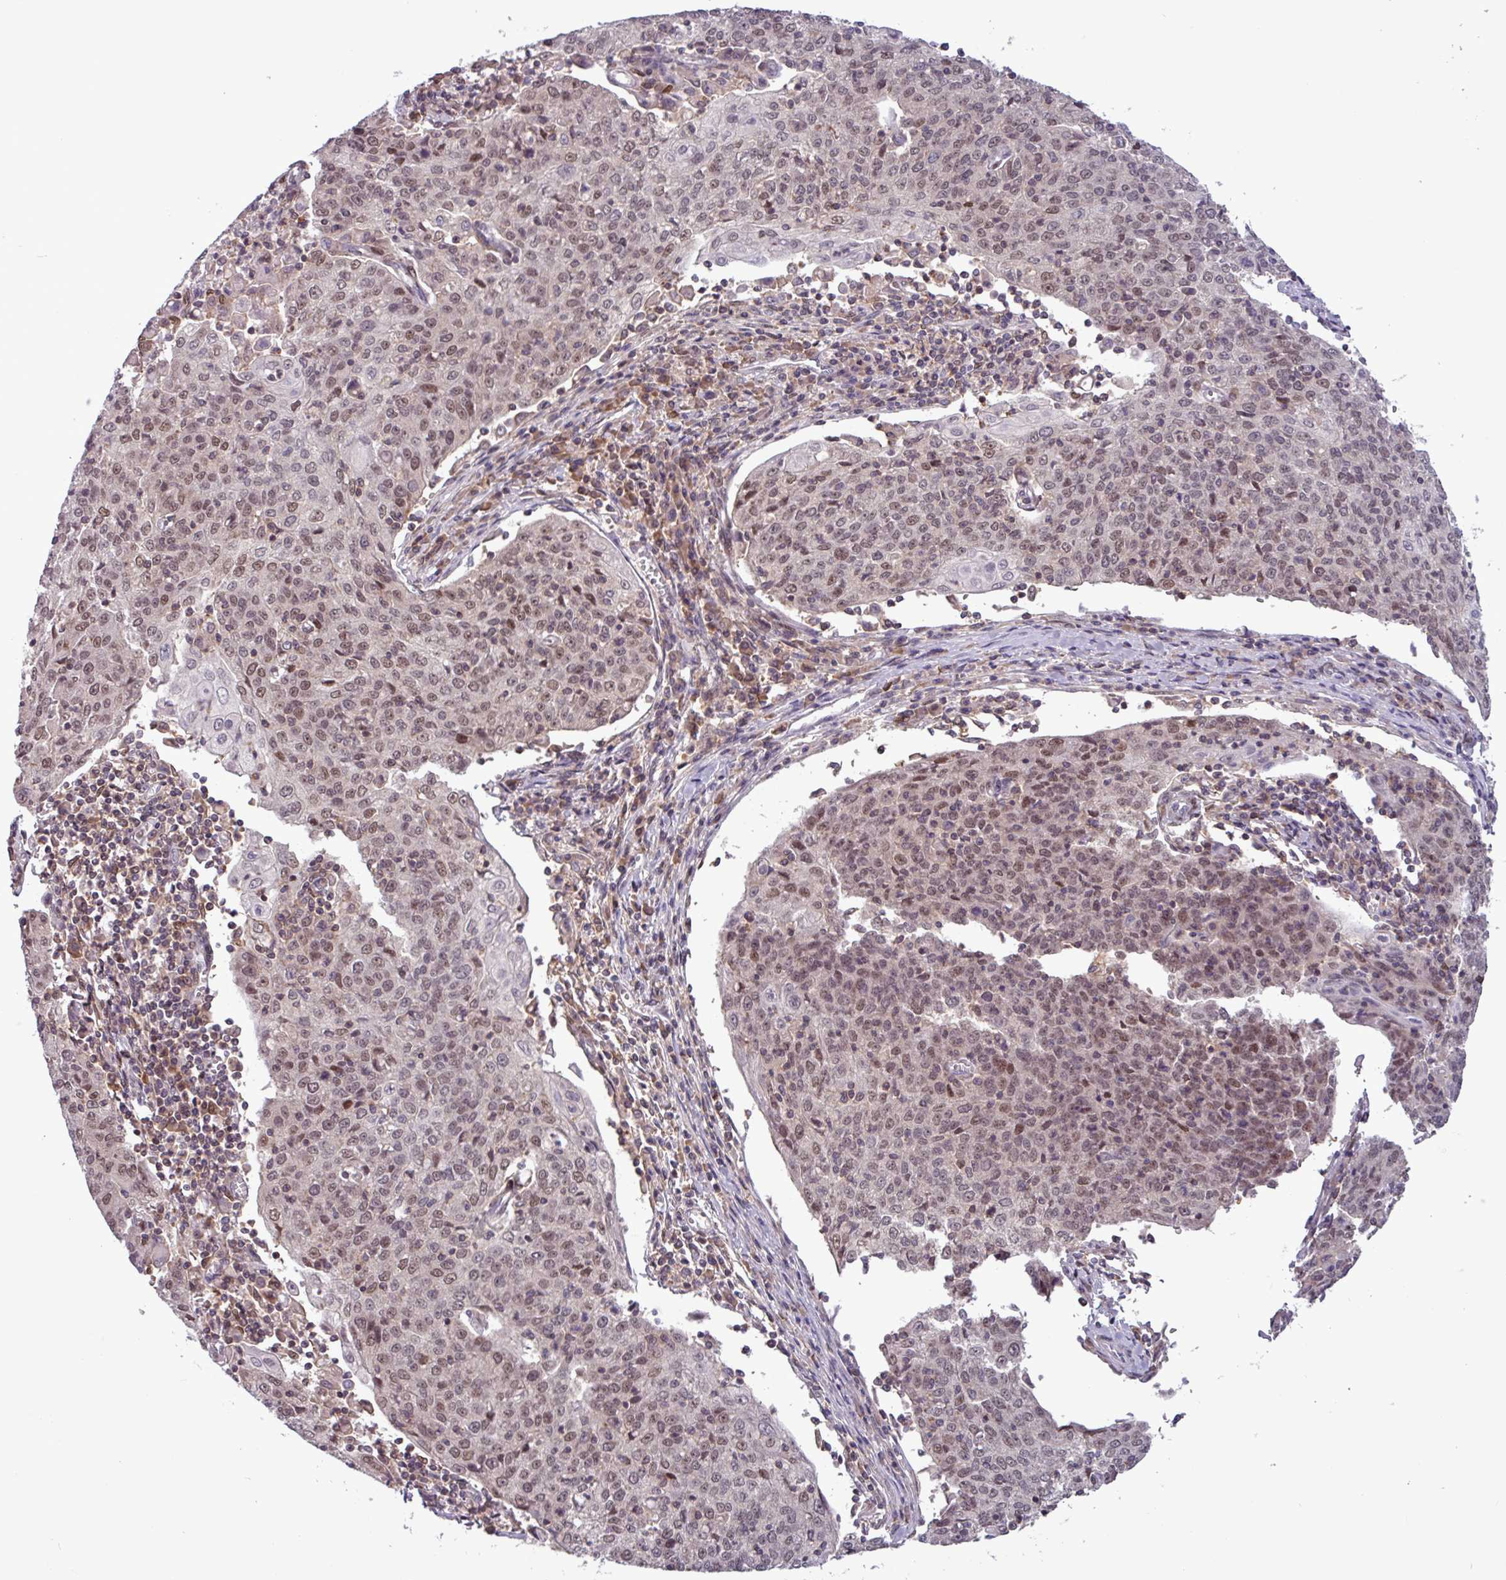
{"staining": {"intensity": "moderate", "quantity": ">75%", "location": "nuclear"}, "tissue": "cervical cancer", "cell_type": "Tumor cells", "image_type": "cancer", "snomed": [{"axis": "morphology", "description": "Squamous cell carcinoma, NOS"}, {"axis": "topography", "description": "Cervix"}], "caption": "Protein staining by immunohistochemistry displays moderate nuclear expression in approximately >75% of tumor cells in cervical squamous cell carcinoma.", "gene": "PRRX1", "patient": {"sex": "female", "age": 48}}